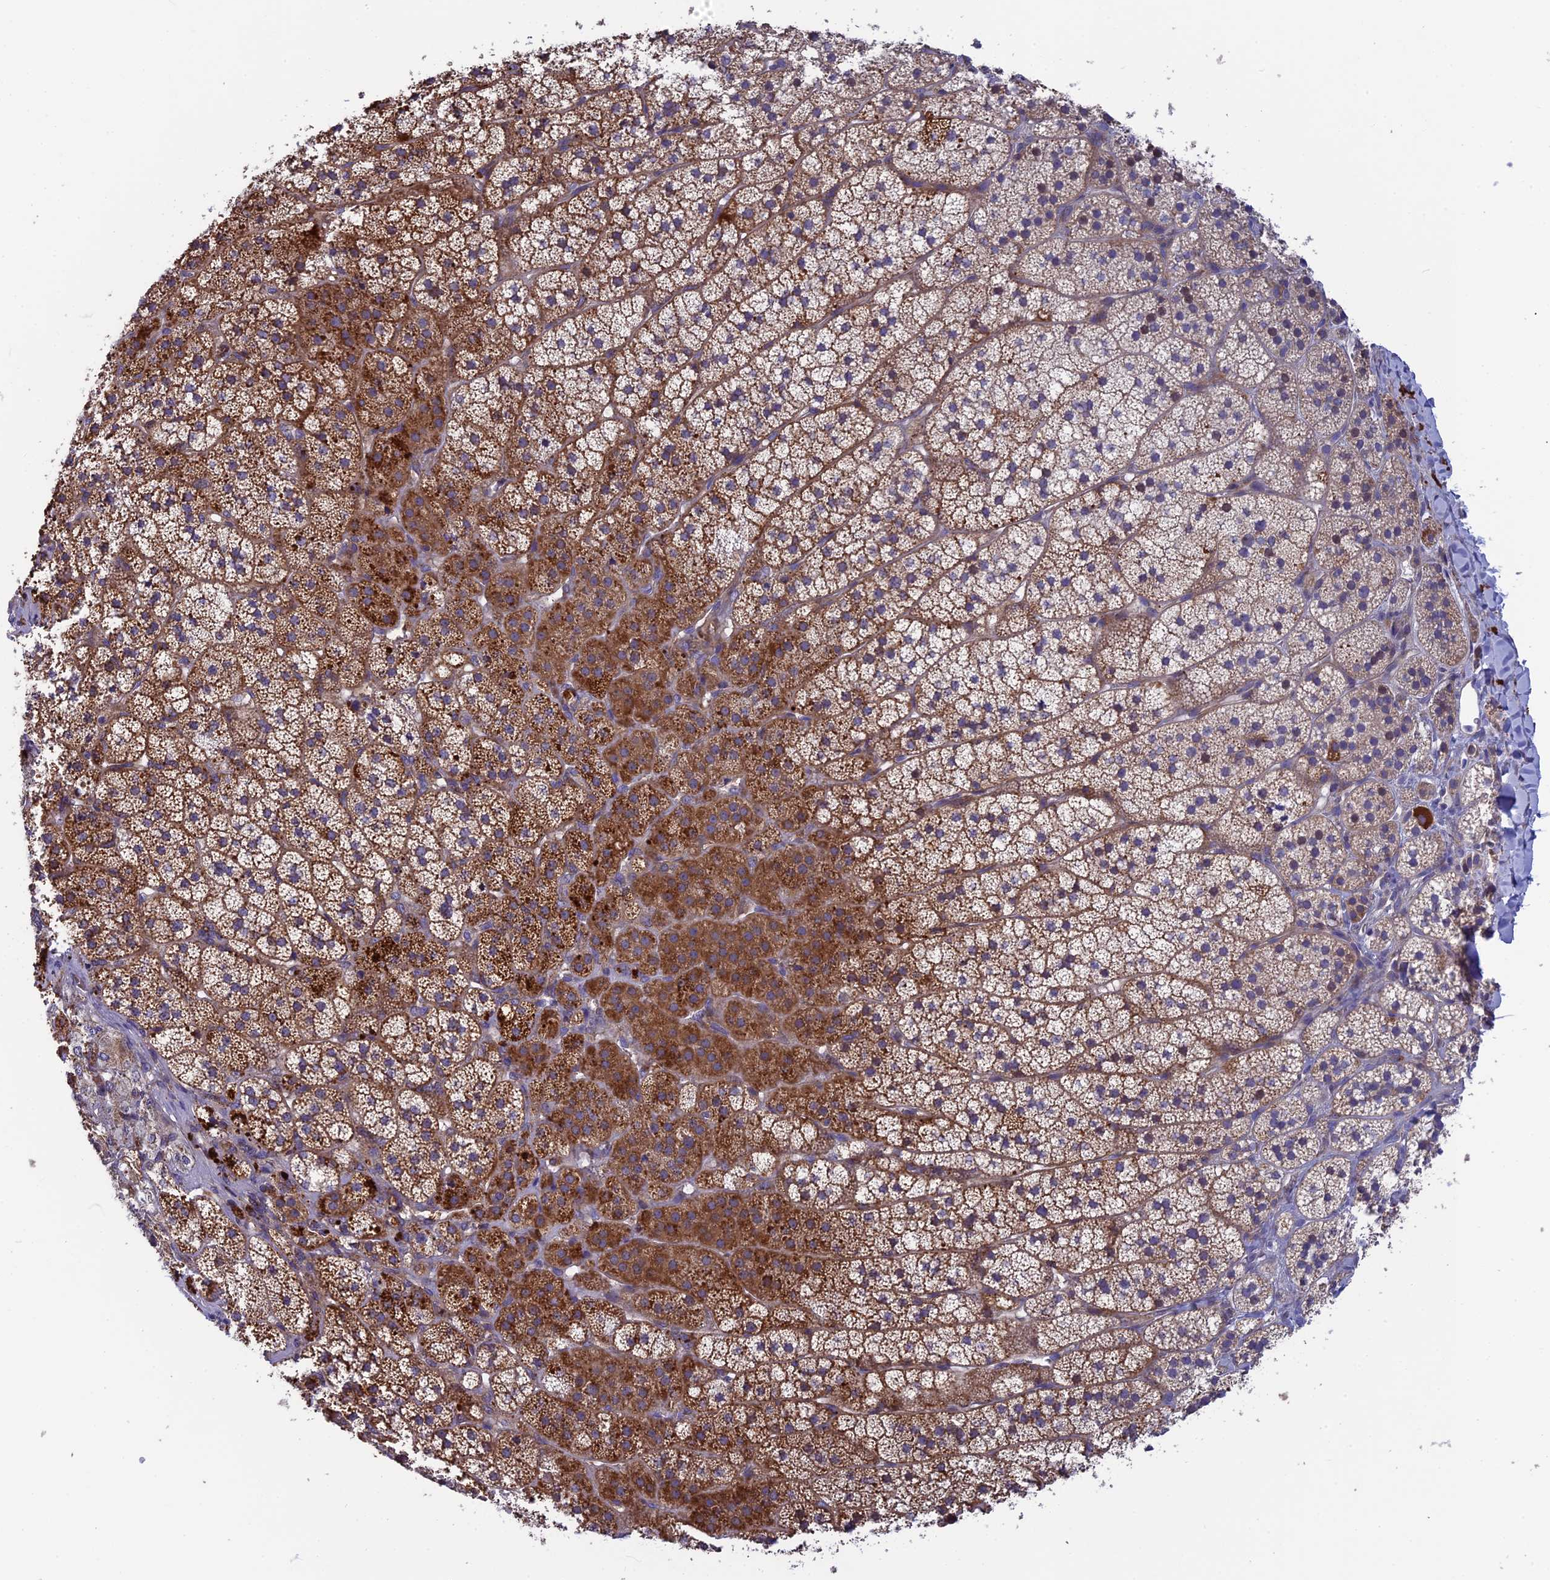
{"staining": {"intensity": "strong", "quantity": "25%-75%", "location": "cytoplasmic/membranous"}, "tissue": "adrenal gland", "cell_type": "Glandular cells", "image_type": "normal", "snomed": [{"axis": "morphology", "description": "Normal tissue, NOS"}, {"axis": "topography", "description": "Adrenal gland"}], "caption": "Immunohistochemical staining of unremarkable adrenal gland demonstrates strong cytoplasmic/membranous protein staining in about 25%-75% of glandular cells. (DAB (3,3'-diaminobenzidine) = brown stain, brightfield microscopy at high magnification).", "gene": "BLTP2", "patient": {"sex": "female", "age": 44}}